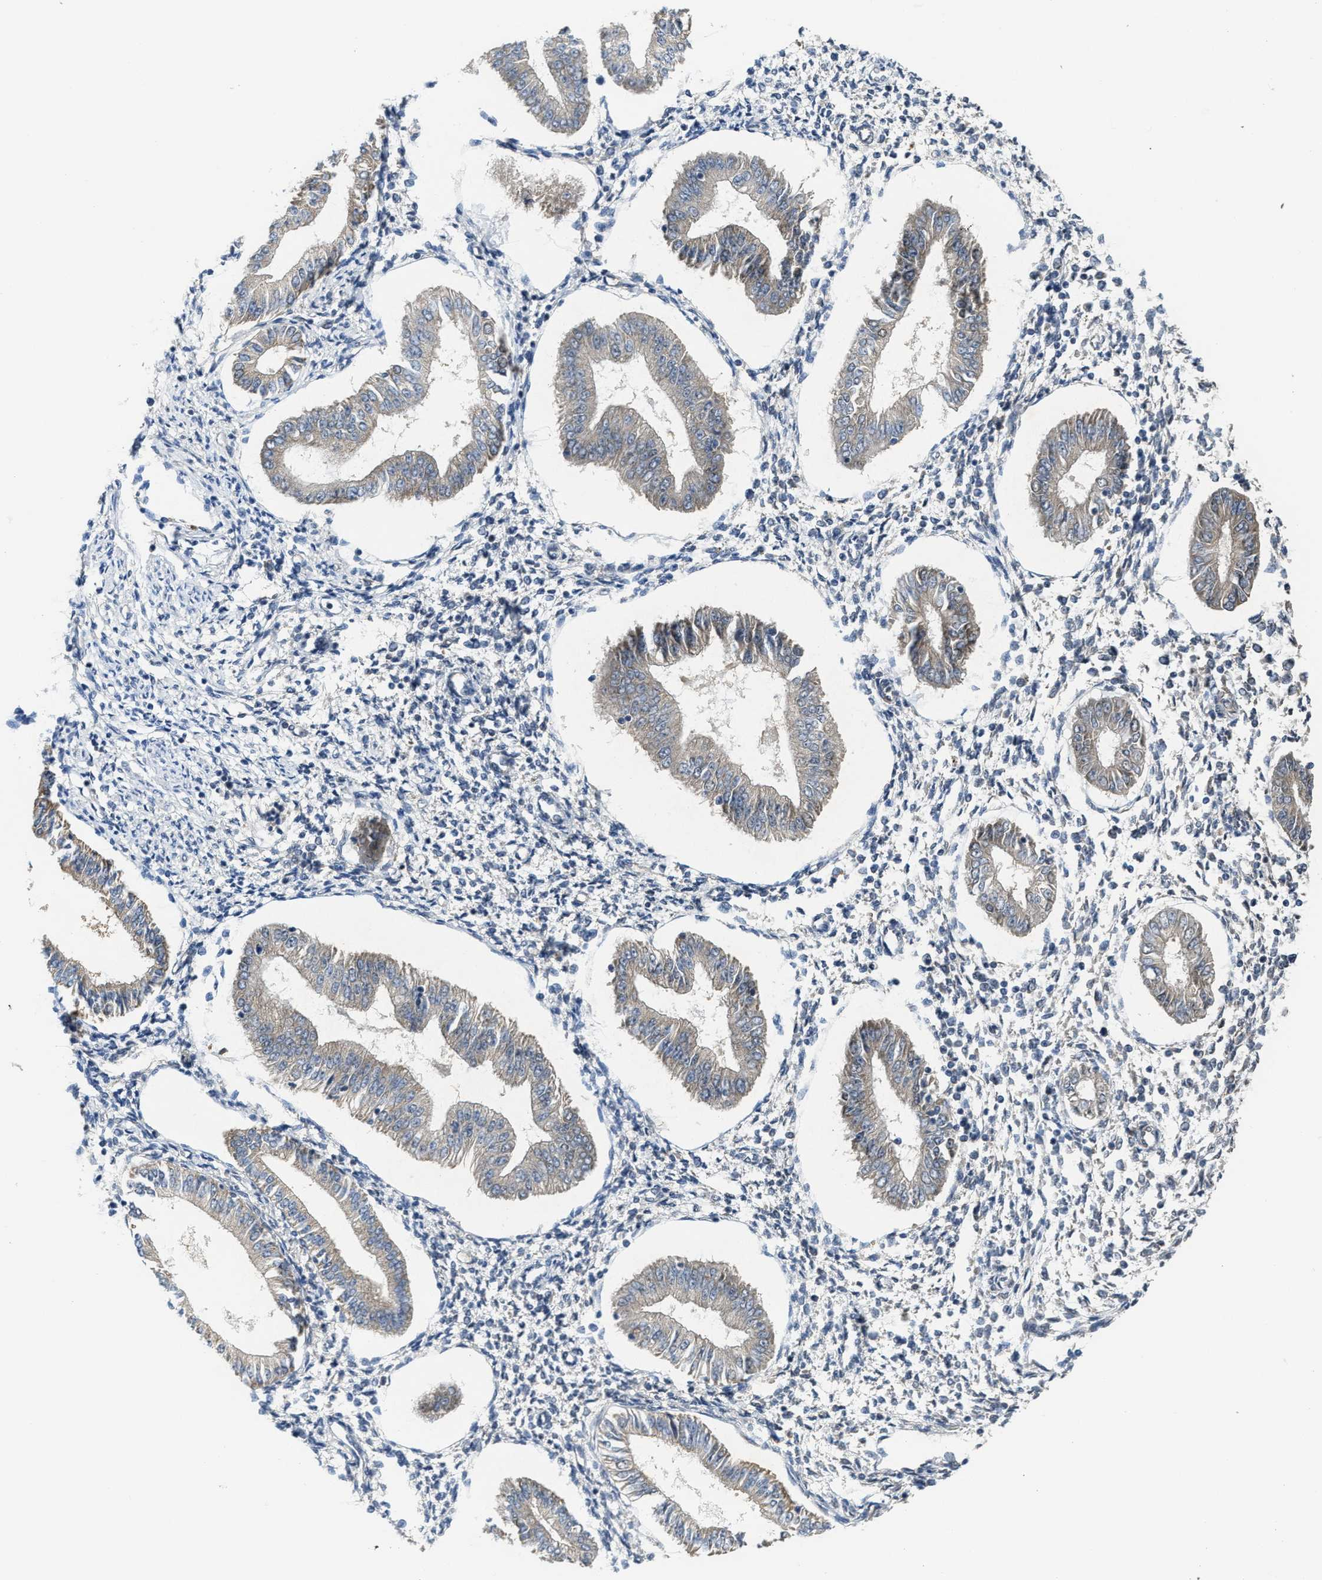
{"staining": {"intensity": "negative", "quantity": "none", "location": "none"}, "tissue": "endometrium", "cell_type": "Cells in endometrial stroma", "image_type": "normal", "snomed": [{"axis": "morphology", "description": "Normal tissue, NOS"}, {"axis": "topography", "description": "Endometrium"}], "caption": "The image reveals no staining of cells in endometrial stroma in normal endometrium.", "gene": "KIF24", "patient": {"sex": "female", "age": 50}}